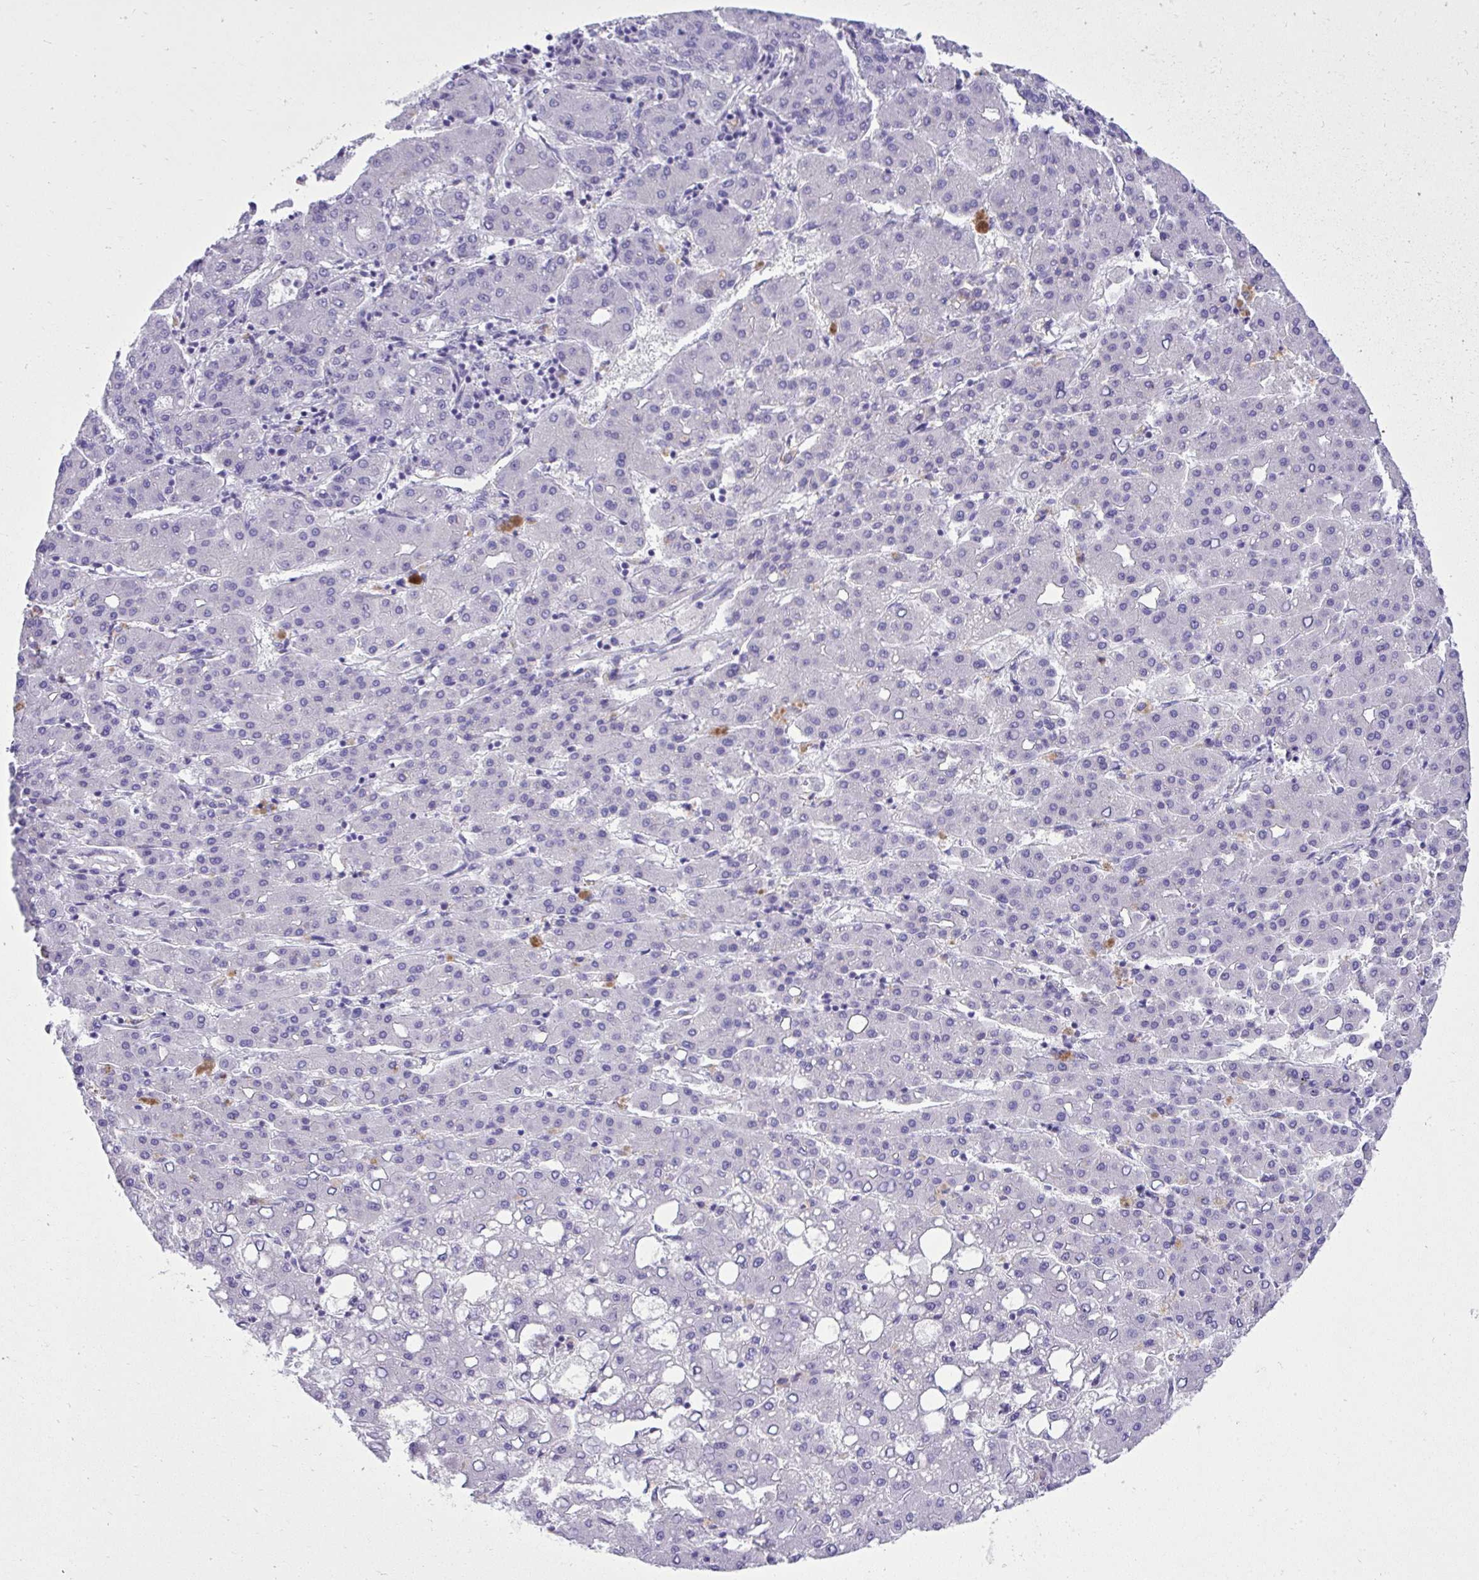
{"staining": {"intensity": "negative", "quantity": "none", "location": "none"}, "tissue": "liver cancer", "cell_type": "Tumor cells", "image_type": "cancer", "snomed": [{"axis": "morphology", "description": "Carcinoma, Hepatocellular, NOS"}, {"axis": "topography", "description": "Liver"}], "caption": "DAB immunohistochemical staining of human liver cancer (hepatocellular carcinoma) exhibits no significant expression in tumor cells.", "gene": "ST6GALNAC3", "patient": {"sex": "male", "age": 65}}